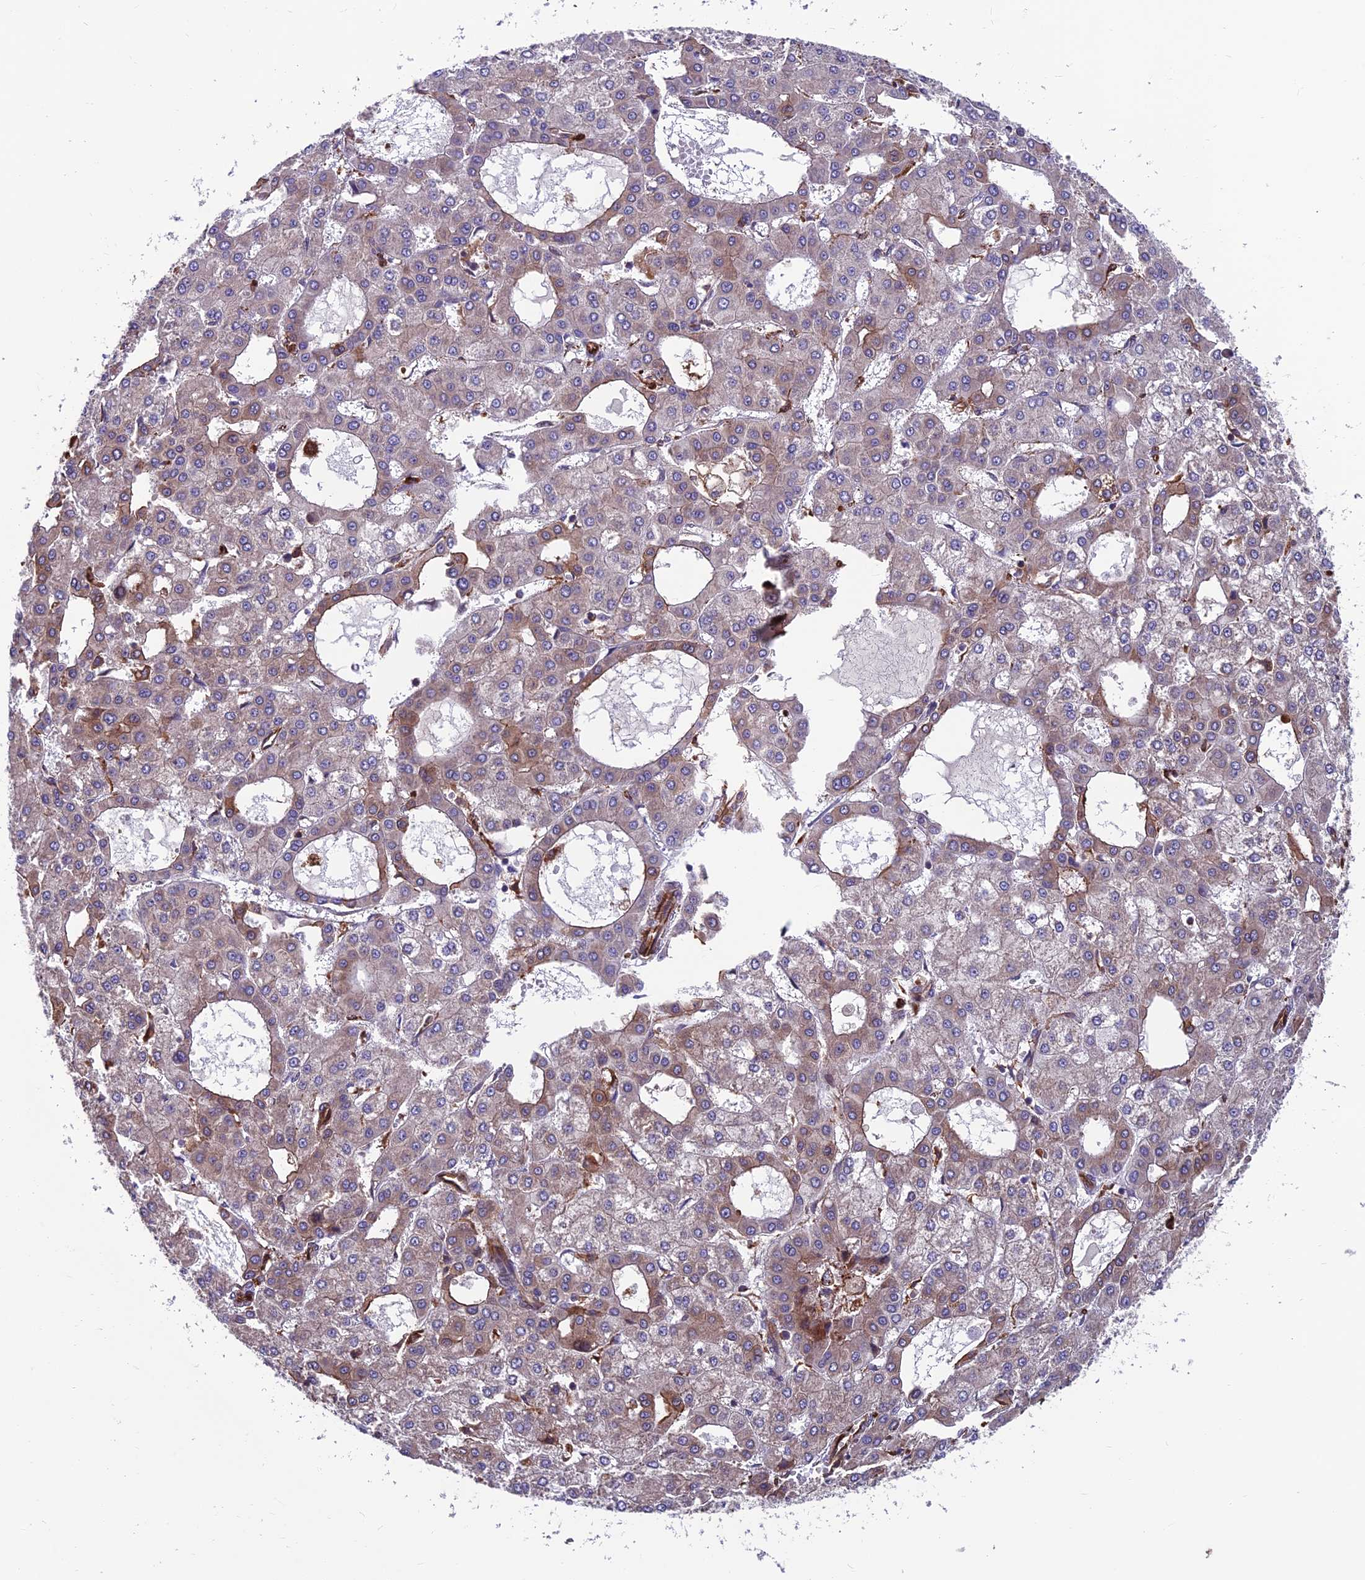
{"staining": {"intensity": "weak", "quantity": "<25%", "location": "cytoplasmic/membranous"}, "tissue": "liver cancer", "cell_type": "Tumor cells", "image_type": "cancer", "snomed": [{"axis": "morphology", "description": "Carcinoma, Hepatocellular, NOS"}, {"axis": "topography", "description": "Liver"}], "caption": "DAB (3,3'-diaminobenzidine) immunohistochemical staining of human liver cancer shows no significant expression in tumor cells. (Immunohistochemistry, brightfield microscopy, high magnification).", "gene": "RTN4RL1", "patient": {"sex": "male", "age": 47}}